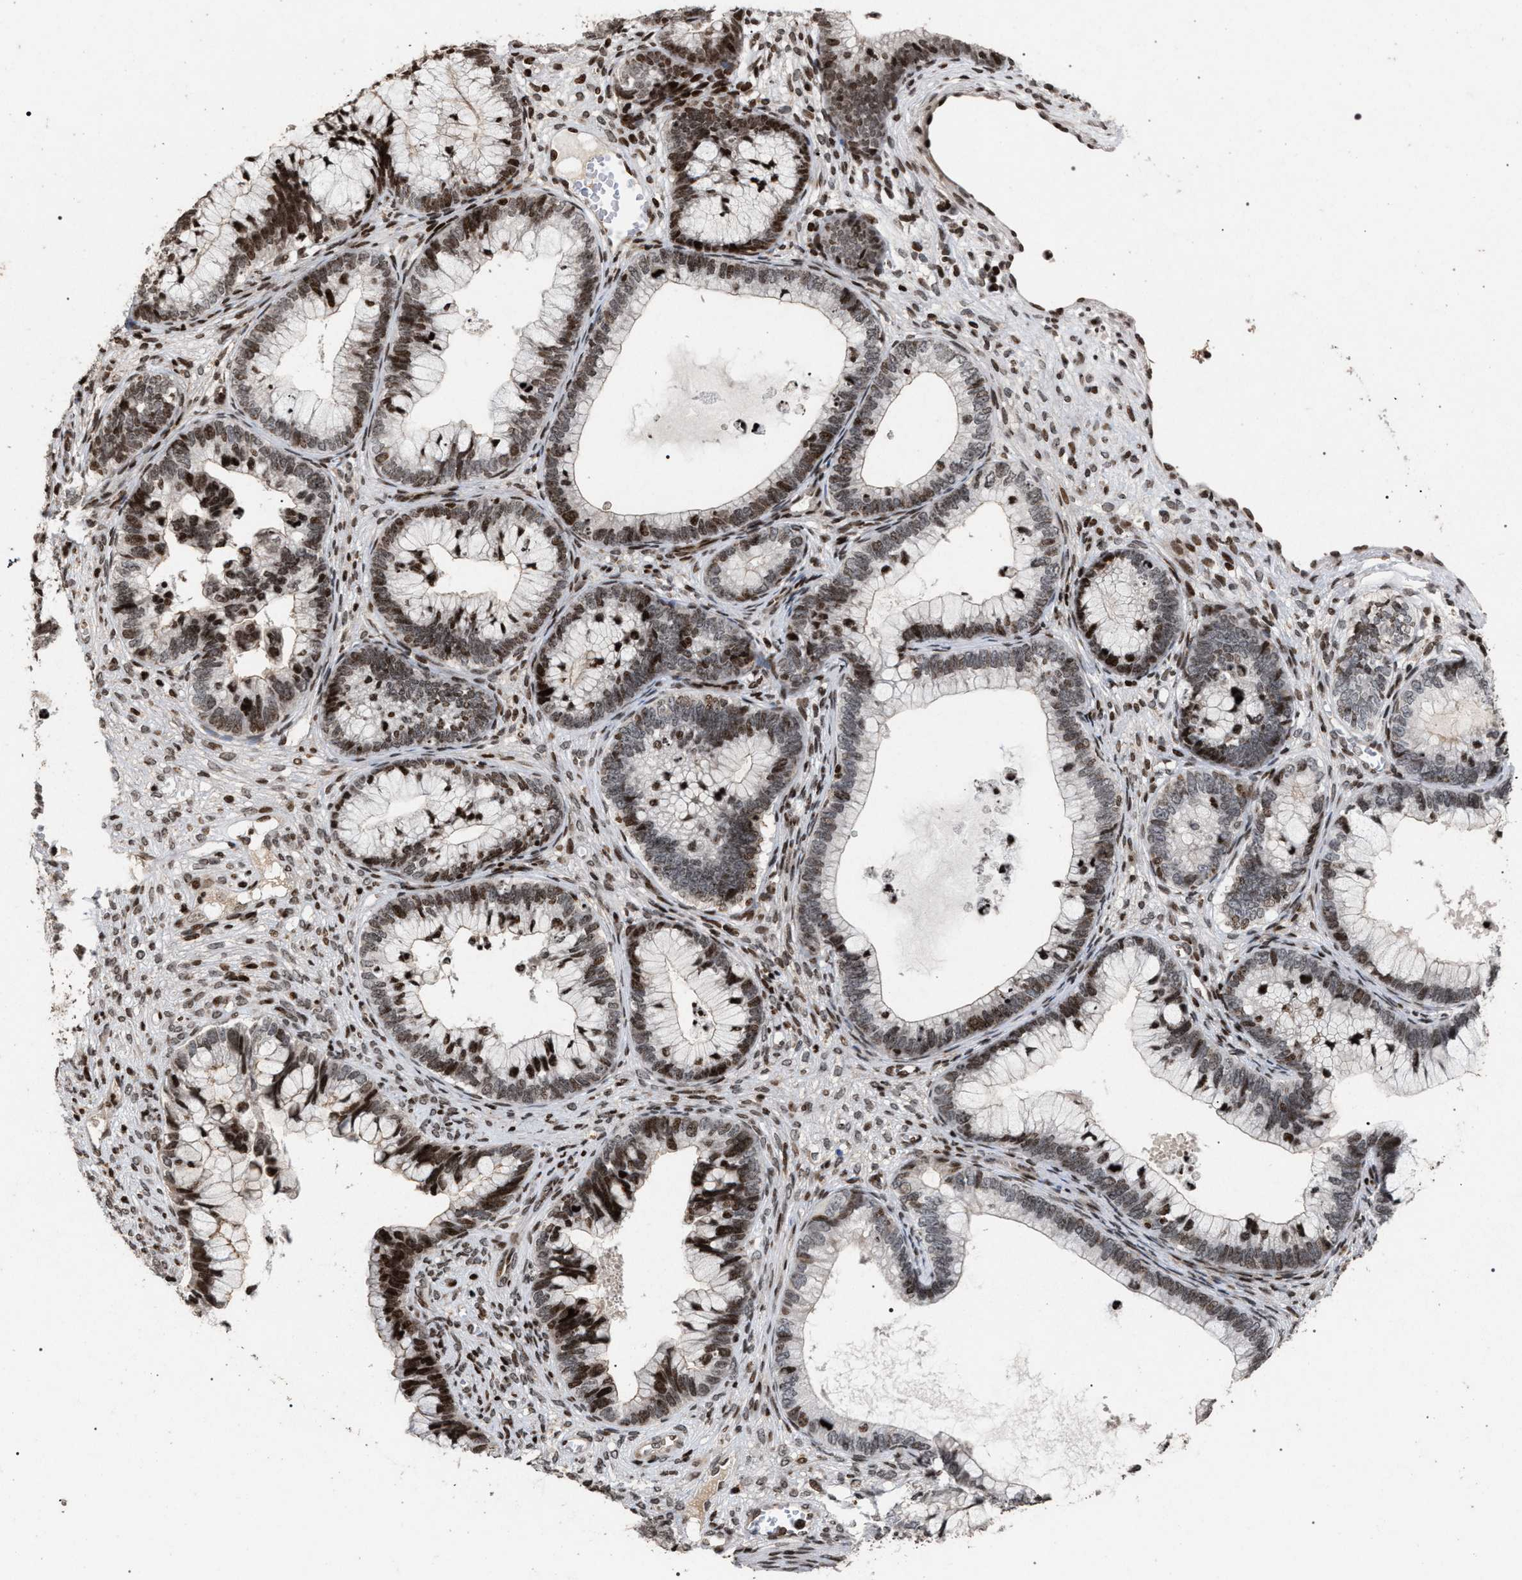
{"staining": {"intensity": "moderate", "quantity": ">75%", "location": "nuclear"}, "tissue": "cervical cancer", "cell_type": "Tumor cells", "image_type": "cancer", "snomed": [{"axis": "morphology", "description": "Adenocarcinoma, NOS"}, {"axis": "topography", "description": "Cervix"}], "caption": "Cervical cancer was stained to show a protein in brown. There is medium levels of moderate nuclear positivity in approximately >75% of tumor cells.", "gene": "FOXD3", "patient": {"sex": "female", "age": 44}}